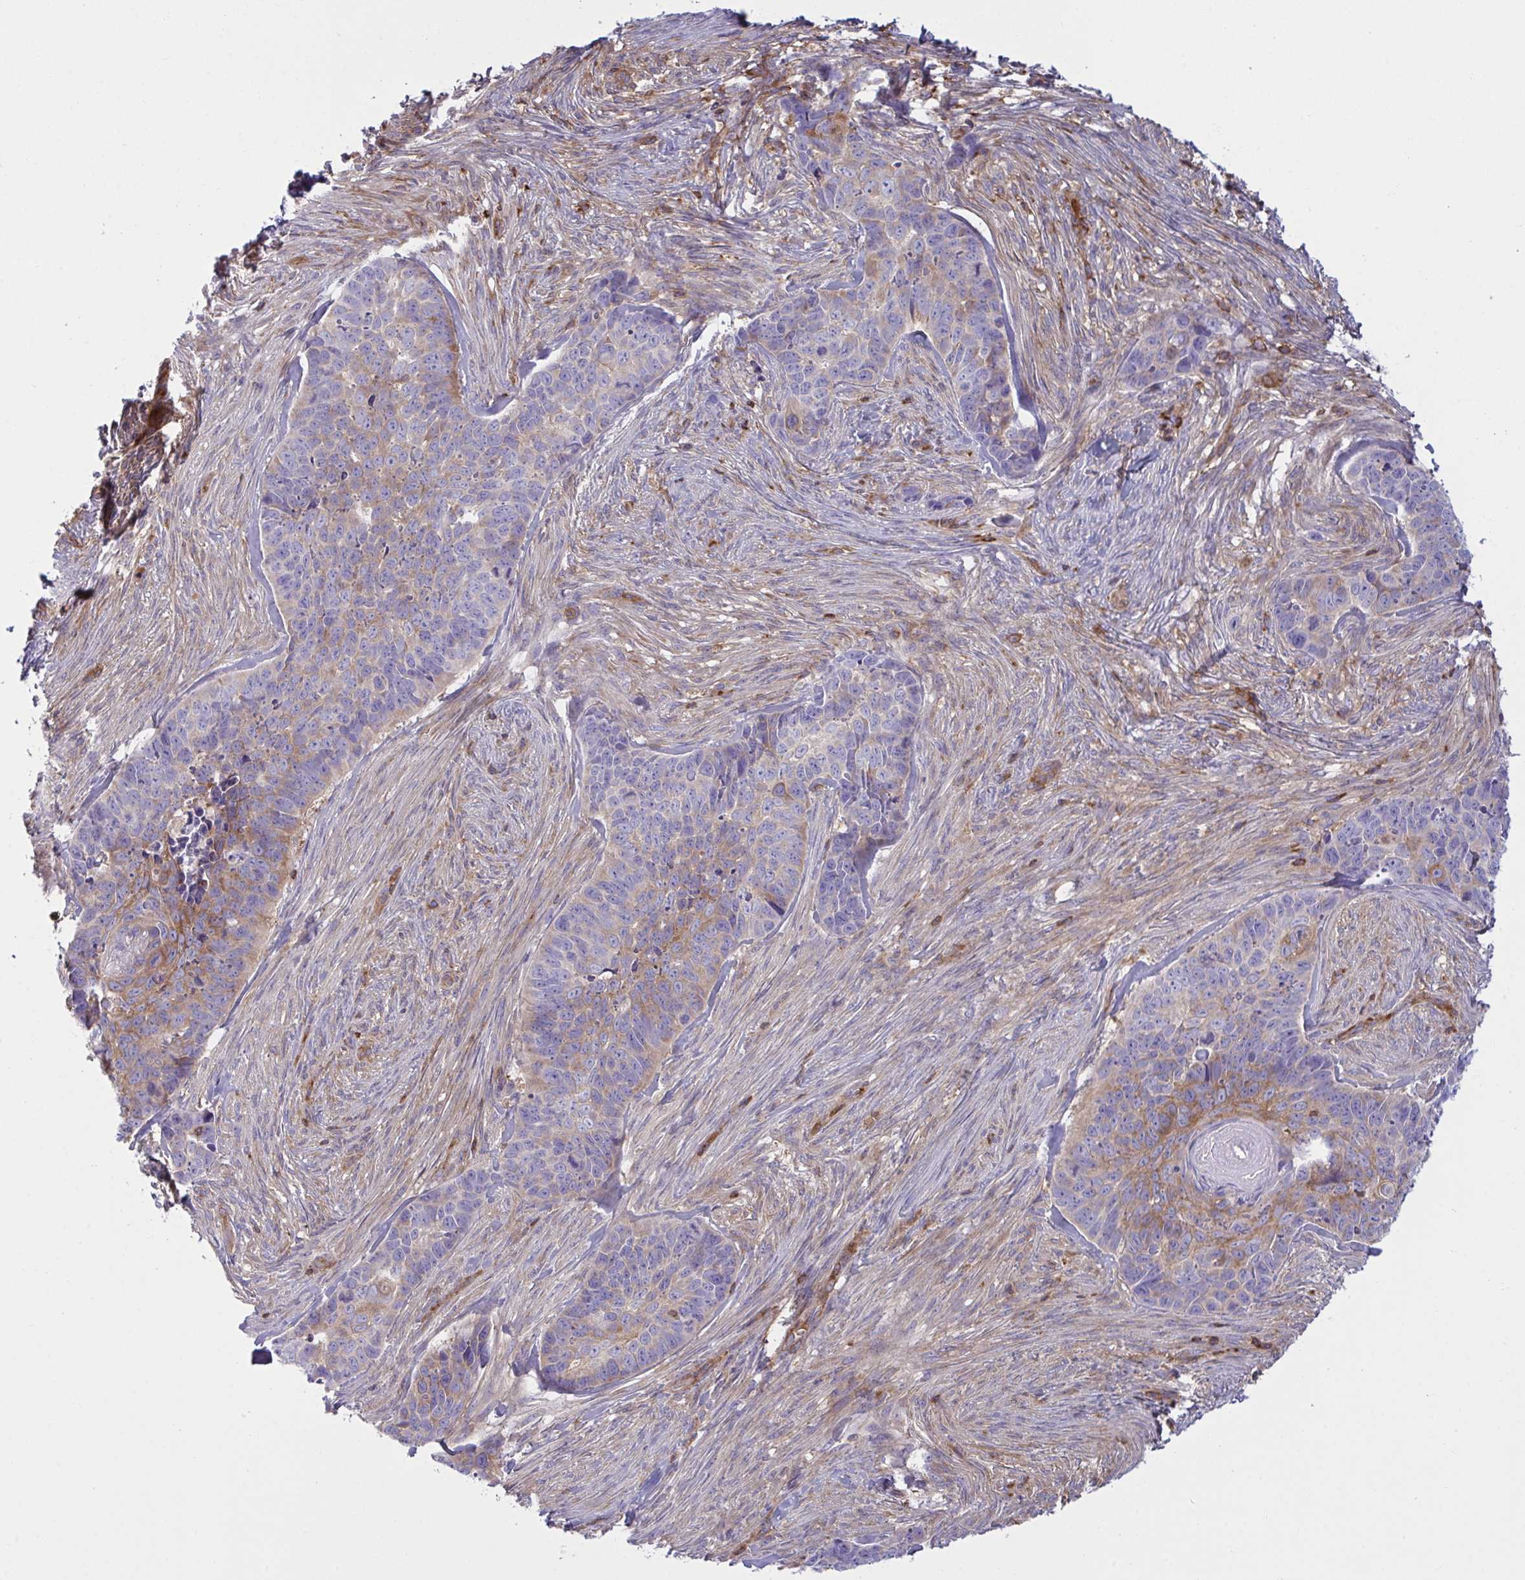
{"staining": {"intensity": "moderate", "quantity": "25%-75%", "location": "cytoplasmic/membranous"}, "tissue": "skin cancer", "cell_type": "Tumor cells", "image_type": "cancer", "snomed": [{"axis": "morphology", "description": "Basal cell carcinoma"}, {"axis": "topography", "description": "Skin"}], "caption": "Immunohistochemistry (IHC) (DAB (3,3'-diaminobenzidine)) staining of skin cancer shows moderate cytoplasmic/membranous protein staining in about 25%-75% of tumor cells.", "gene": "TSC22D3", "patient": {"sex": "female", "age": 82}}